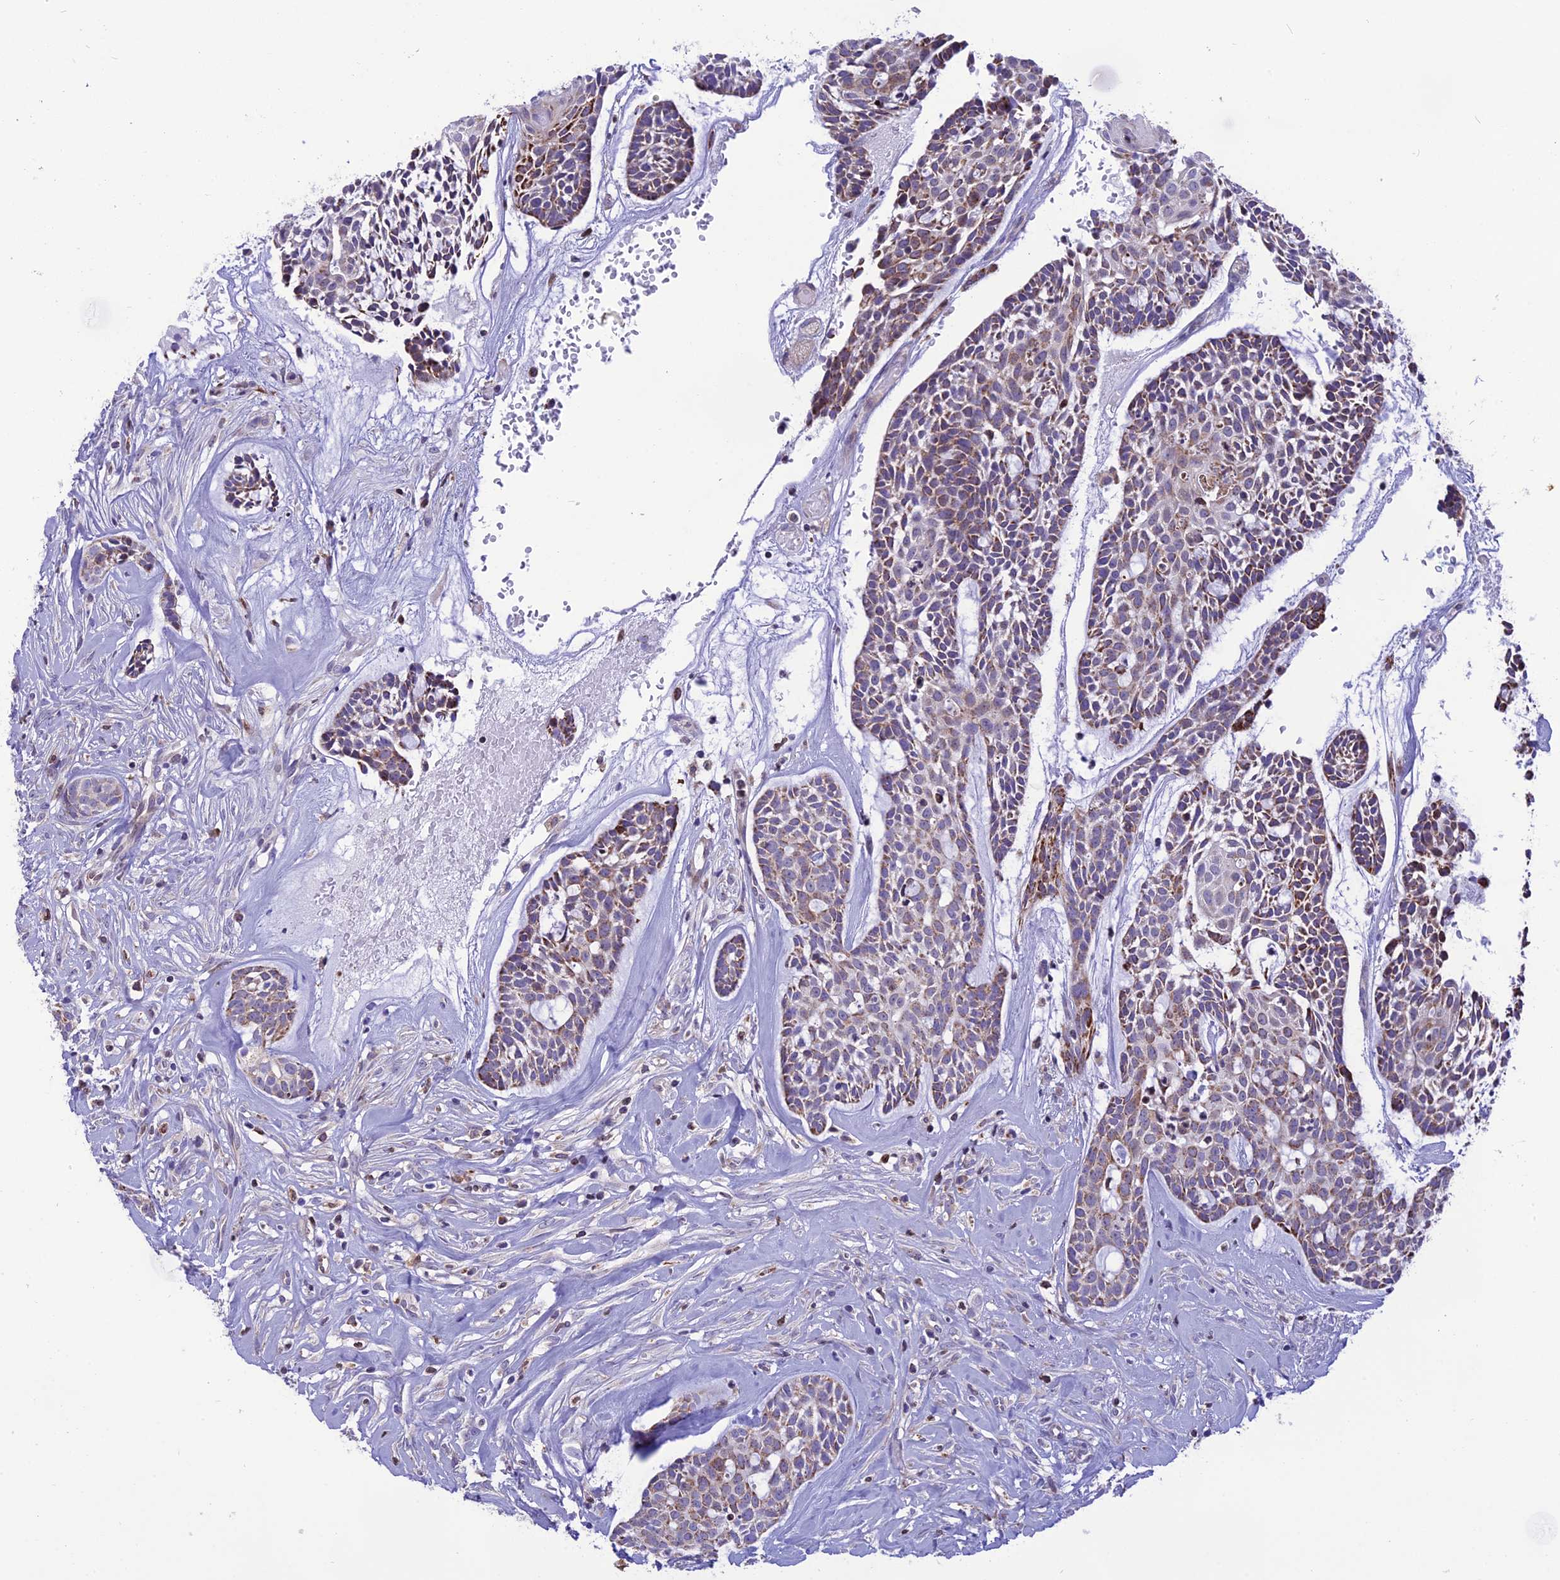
{"staining": {"intensity": "moderate", "quantity": "25%-75%", "location": "cytoplasmic/membranous"}, "tissue": "head and neck cancer", "cell_type": "Tumor cells", "image_type": "cancer", "snomed": [{"axis": "morphology", "description": "Normal tissue, NOS"}, {"axis": "morphology", "description": "Adenocarcinoma, NOS"}, {"axis": "topography", "description": "Subcutis"}, {"axis": "topography", "description": "Nasopharynx"}, {"axis": "topography", "description": "Head-Neck"}], "caption": "Head and neck cancer tissue shows moderate cytoplasmic/membranous positivity in approximately 25%-75% of tumor cells, visualized by immunohistochemistry. The staining was performed using DAB (3,3'-diaminobenzidine) to visualize the protein expression in brown, while the nuclei were stained in blue with hematoxylin (Magnification: 20x).", "gene": "DOC2B", "patient": {"sex": "female", "age": 73}}